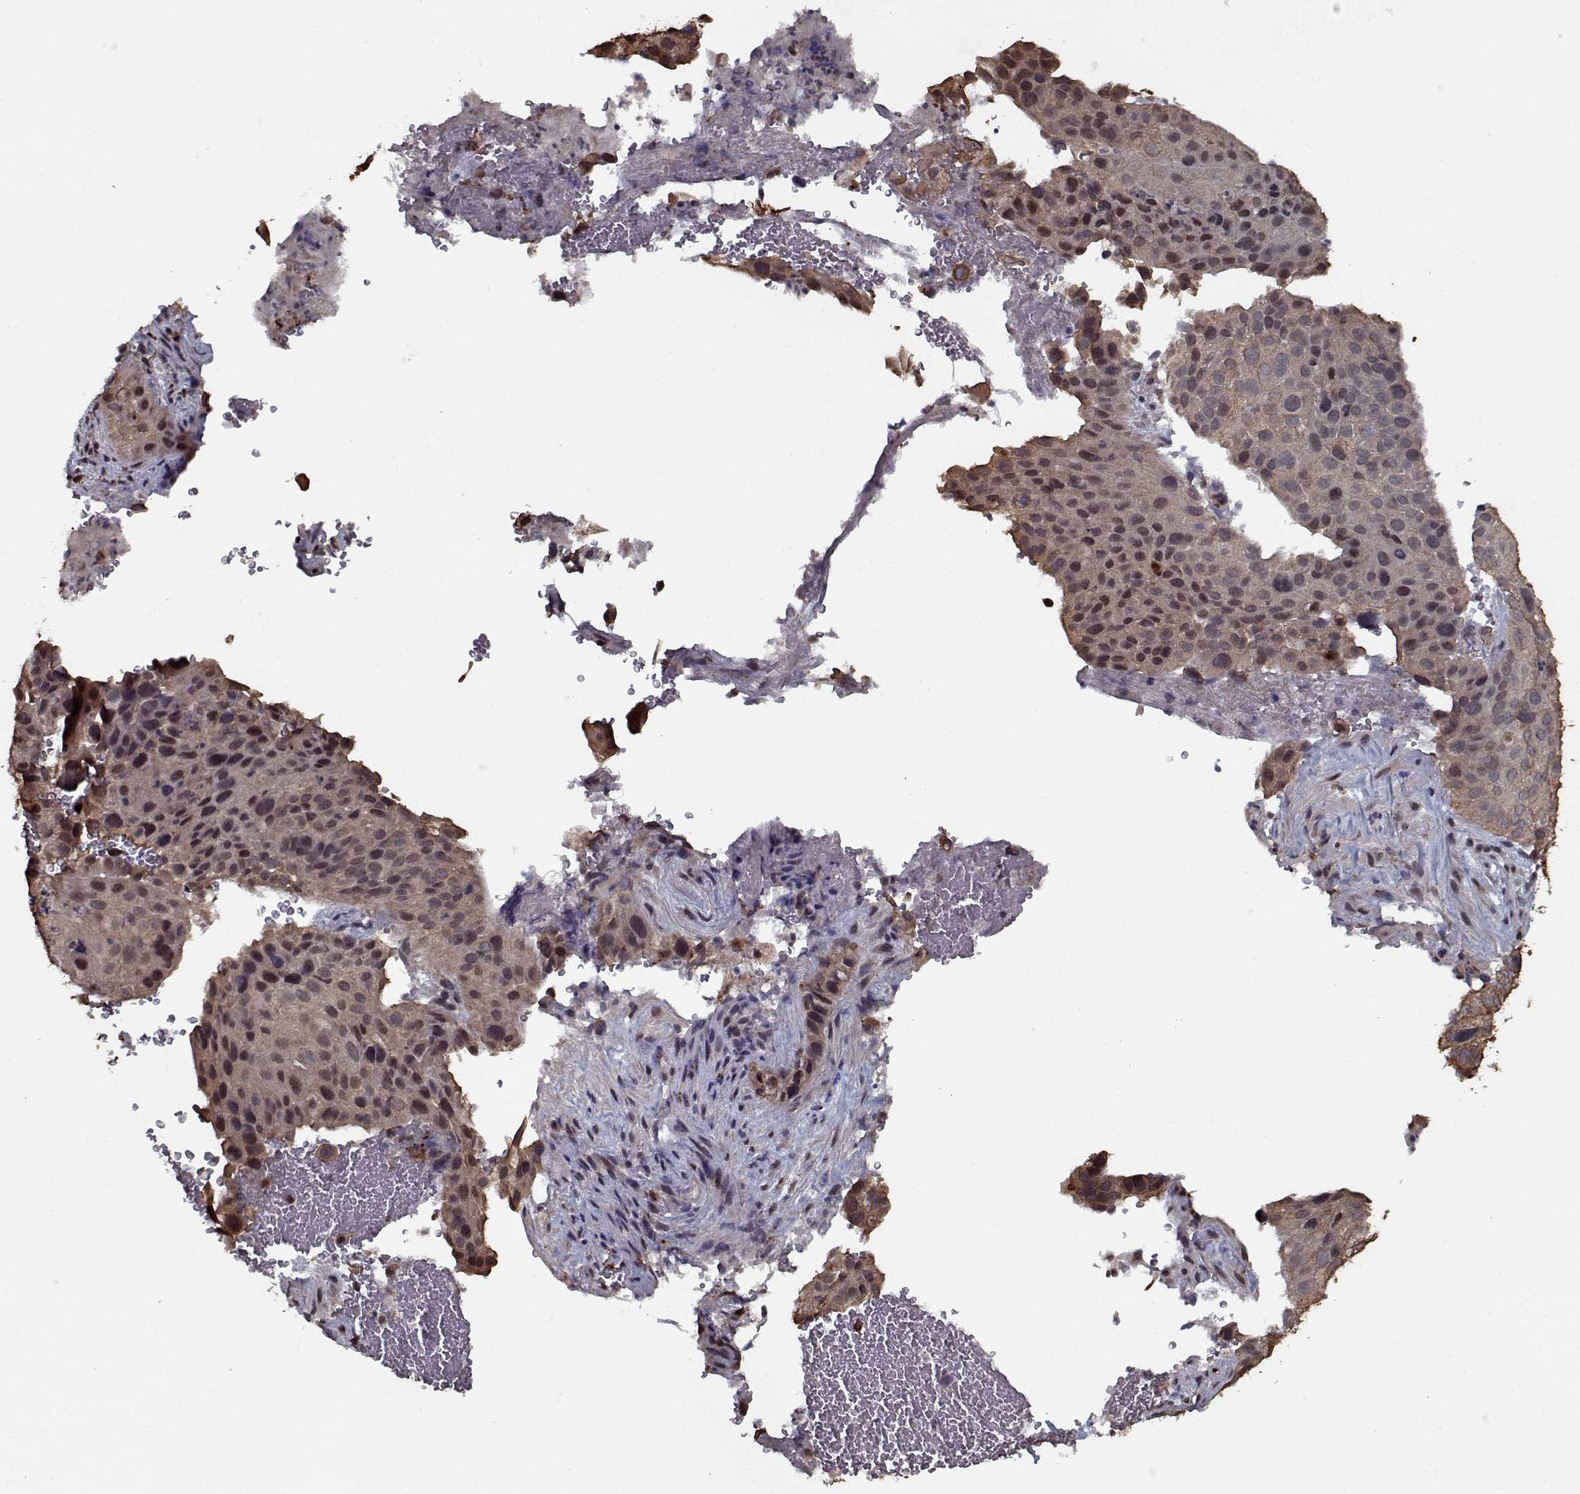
{"staining": {"intensity": "weak", "quantity": ">75%", "location": "cytoplasmic/membranous"}, "tissue": "cervical cancer", "cell_type": "Tumor cells", "image_type": "cancer", "snomed": [{"axis": "morphology", "description": "Squamous cell carcinoma, NOS"}, {"axis": "topography", "description": "Cervix"}], "caption": "Cervical cancer (squamous cell carcinoma) was stained to show a protein in brown. There is low levels of weak cytoplasmic/membranous positivity in about >75% of tumor cells.", "gene": "NLK", "patient": {"sex": "female", "age": 38}}